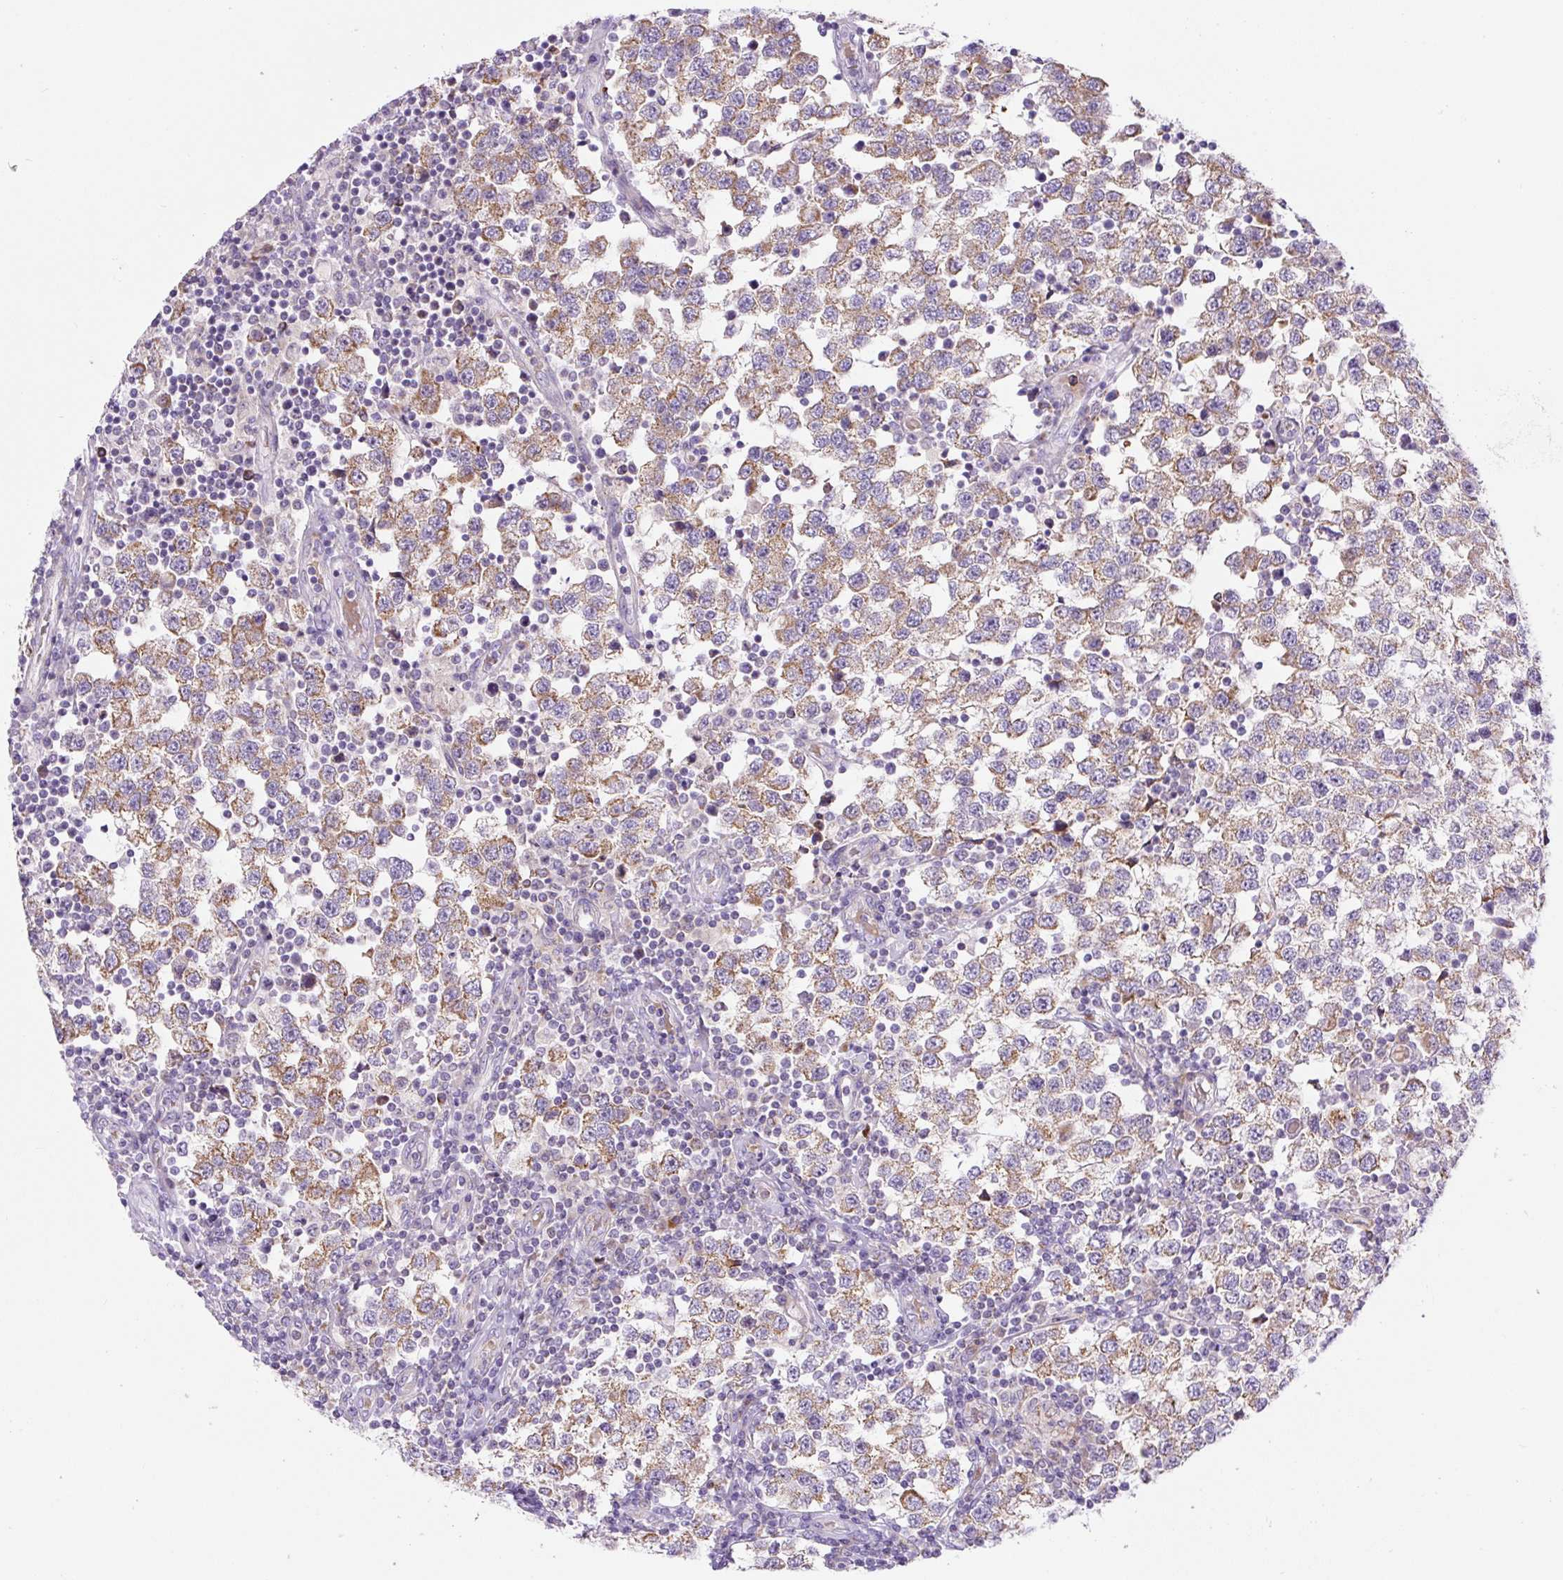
{"staining": {"intensity": "moderate", "quantity": ">75%", "location": "cytoplasmic/membranous"}, "tissue": "testis cancer", "cell_type": "Tumor cells", "image_type": "cancer", "snomed": [{"axis": "morphology", "description": "Seminoma, NOS"}, {"axis": "topography", "description": "Testis"}], "caption": "Human testis cancer (seminoma) stained with a brown dye displays moderate cytoplasmic/membranous positive expression in about >75% of tumor cells.", "gene": "ZNF596", "patient": {"sex": "male", "age": 34}}